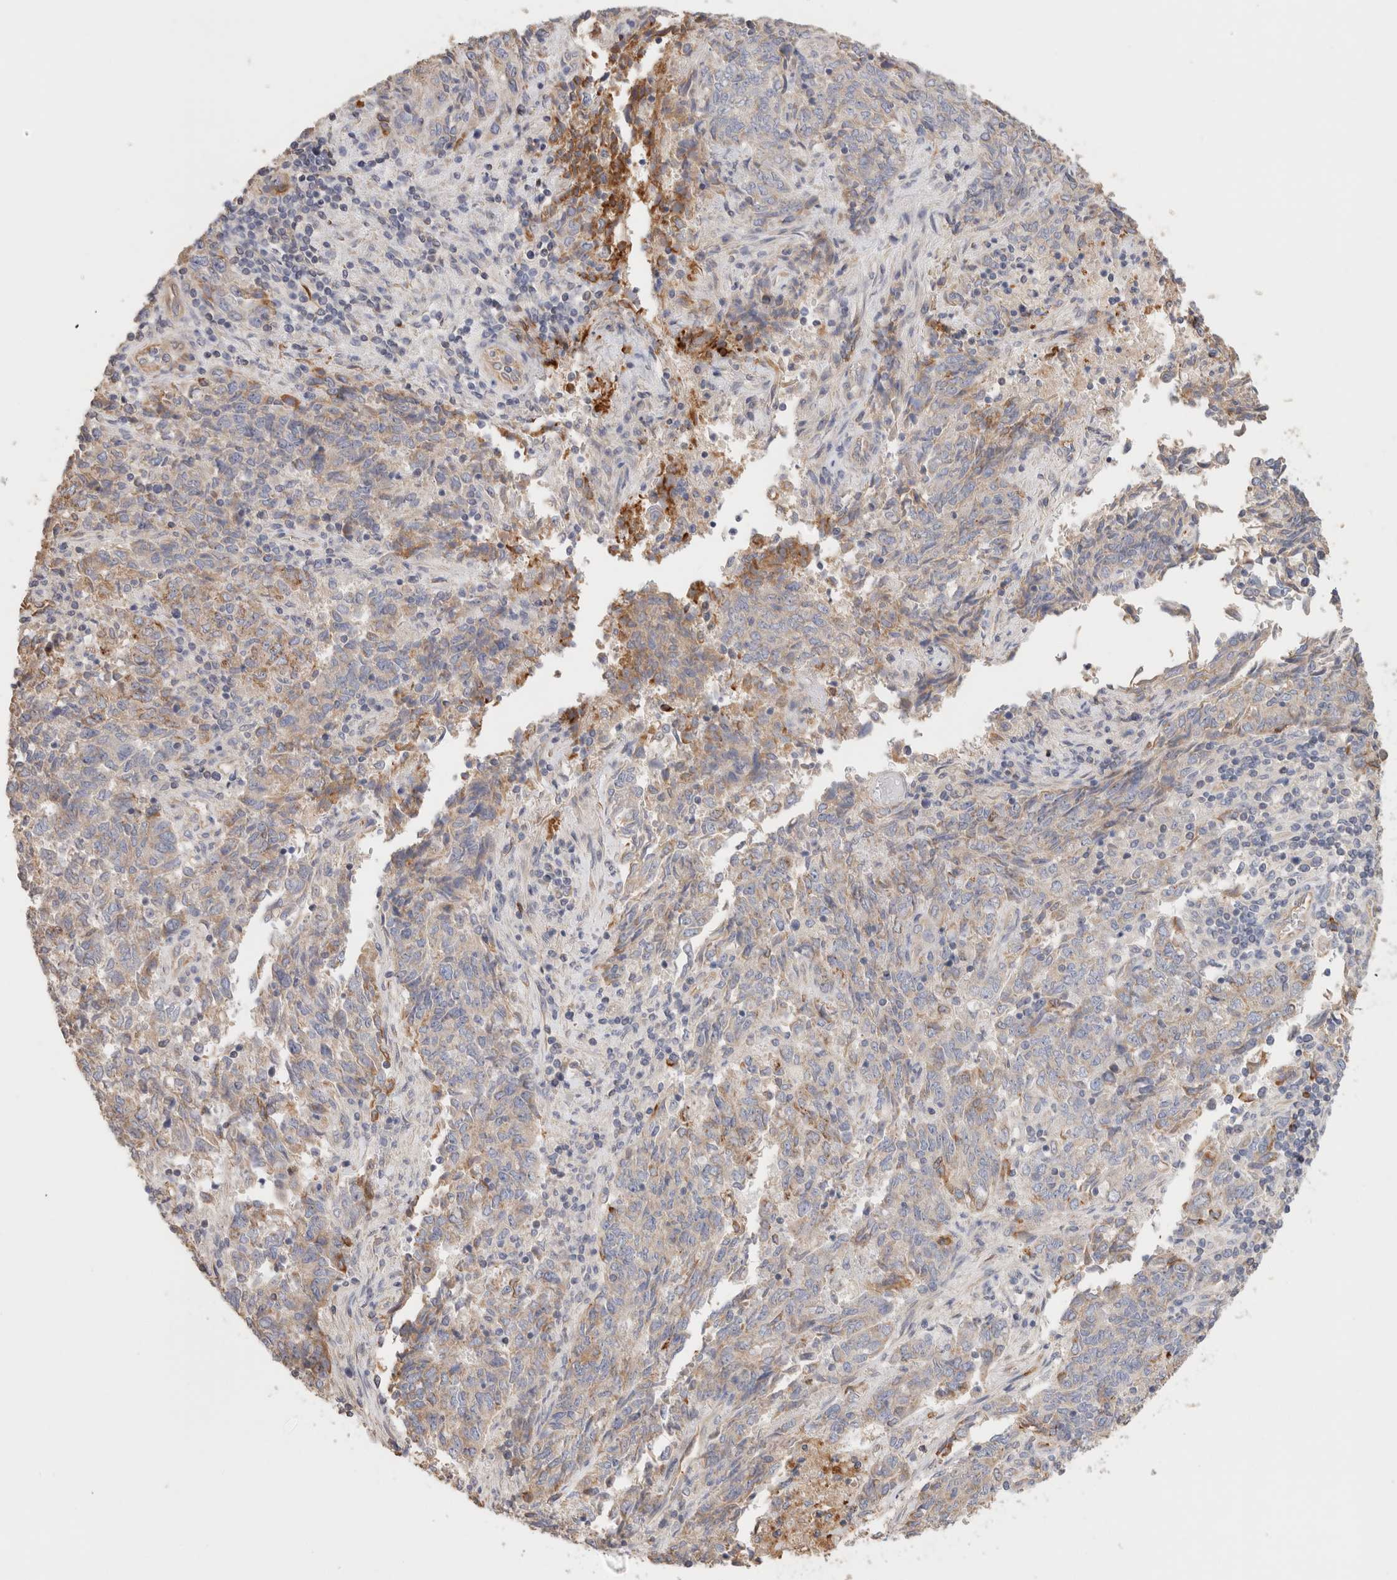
{"staining": {"intensity": "moderate", "quantity": "<25%", "location": "cytoplasmic/membranous"}, "tissue": "endometrial cancer", "cell_type": "Tumor cells", "image_type": "cancer", "snomed": [{"axis": "morphology", "description": "Adenocarcinoma, NOS"}, {"axis": "topography", "description": "Endometrium"}], "caption": "Human endometrial adenocarcinoma stained for a protein (brown) reveals moderate cytoplasmic/membranous positive staining in about <25% of tumor cells.", "gene": "PROS1", "patient": {"sex": "female", "age": 80}}